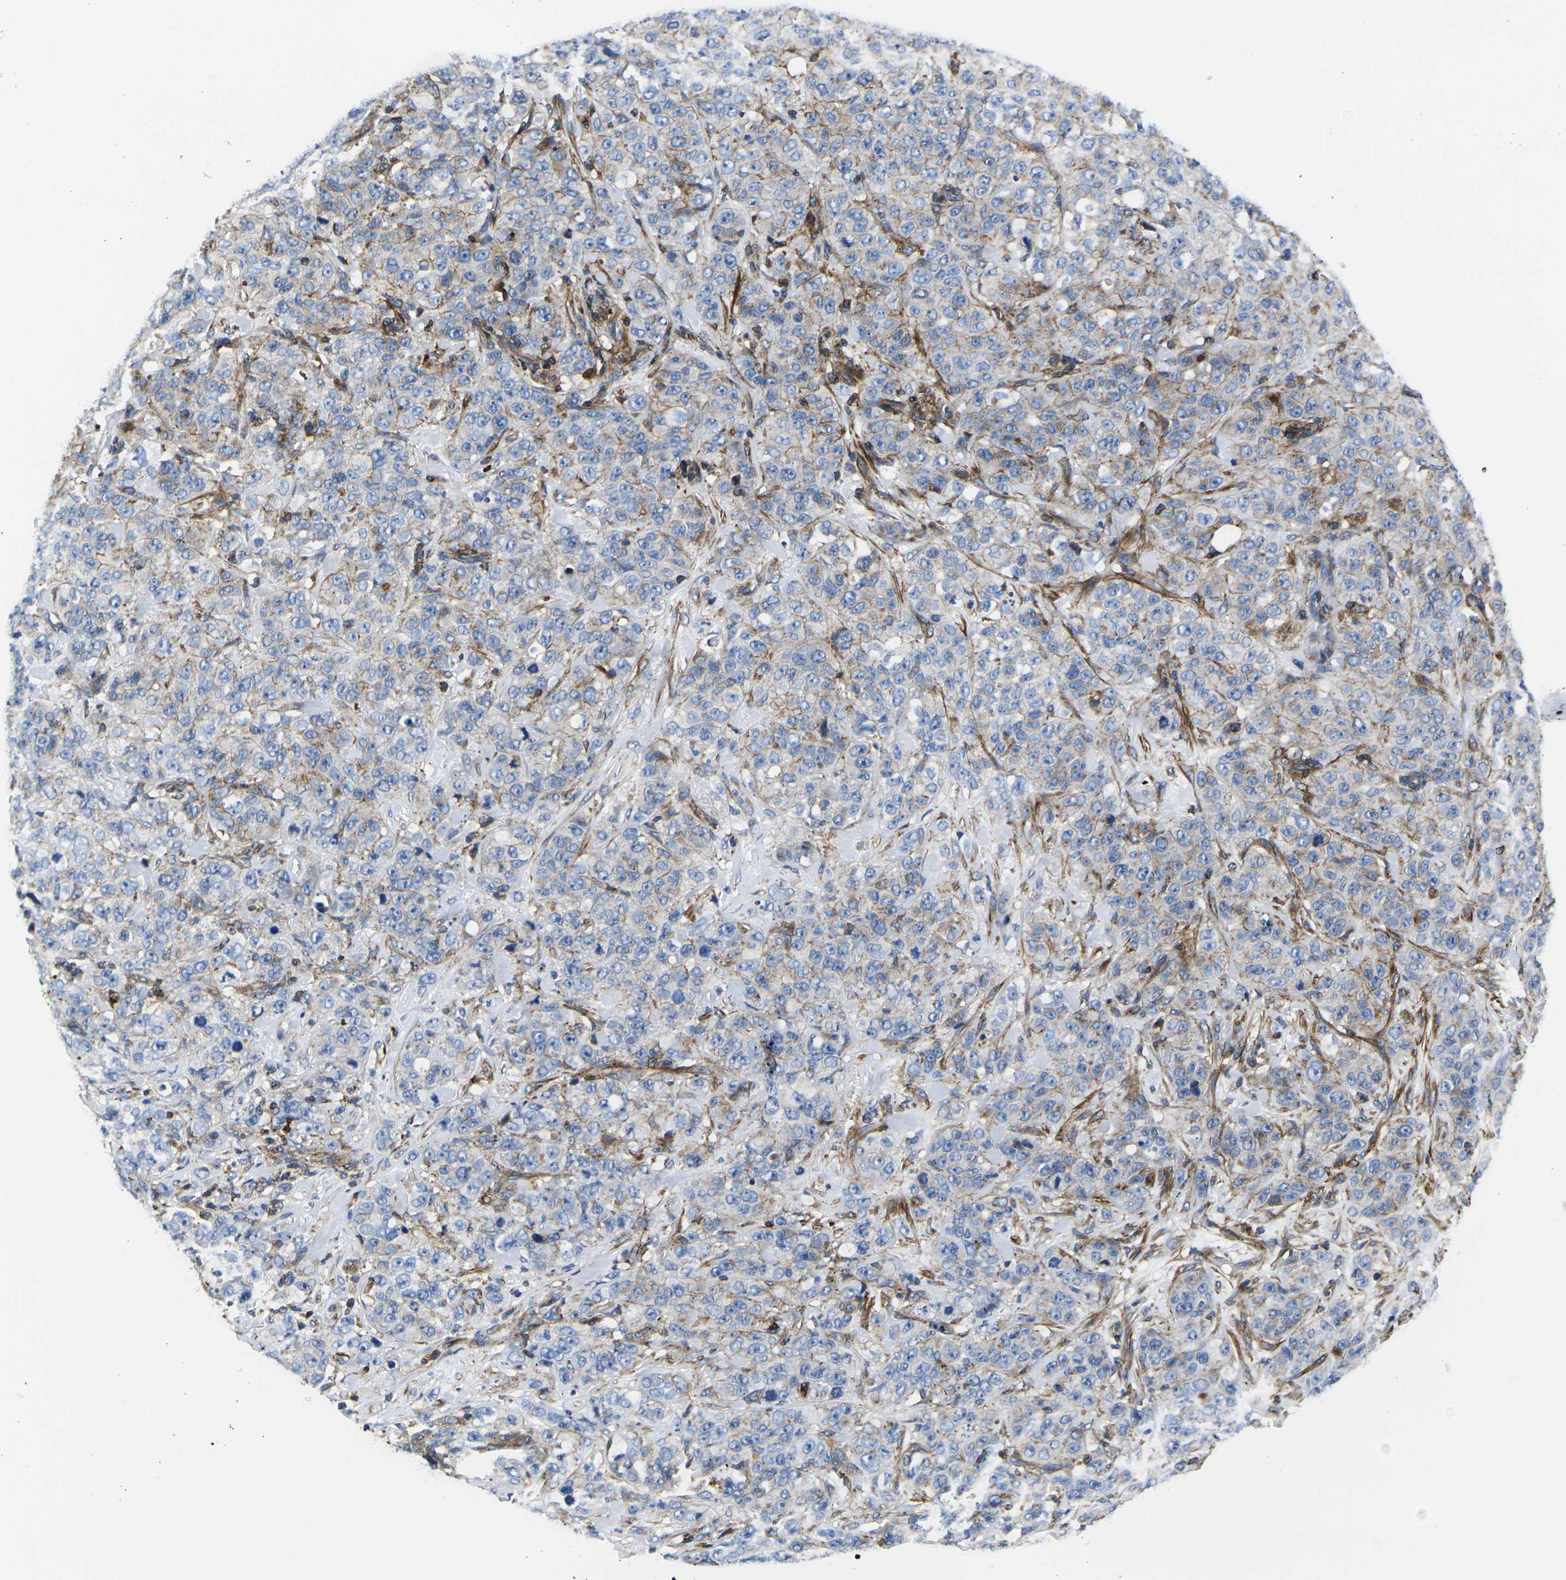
{"staining": {"intensity": "weak", "quantity": "25%-75%", "location": "cytoplasmic/membranous"}, "tissue": "stomach cancer", "cell_type": "Tumor cells", "image_type": "cancer", "snomed": [{"axis": "morphology", "description": "Adenocarcinoma, NOS"}, {"axis": "topography", "description": "Stomach"}], "caption": "Tumor cells show low levels of weak cytoplasmic/membranous staining in about 25%-75% of cells in stomach adenocarcinoma. The staining was performed using DAB, with brown indicating positive protein expression. Nuclei are stained blue with hematoxylin.", "gene": "GPR4", "patient": {"sex": "male", "age": 48}}